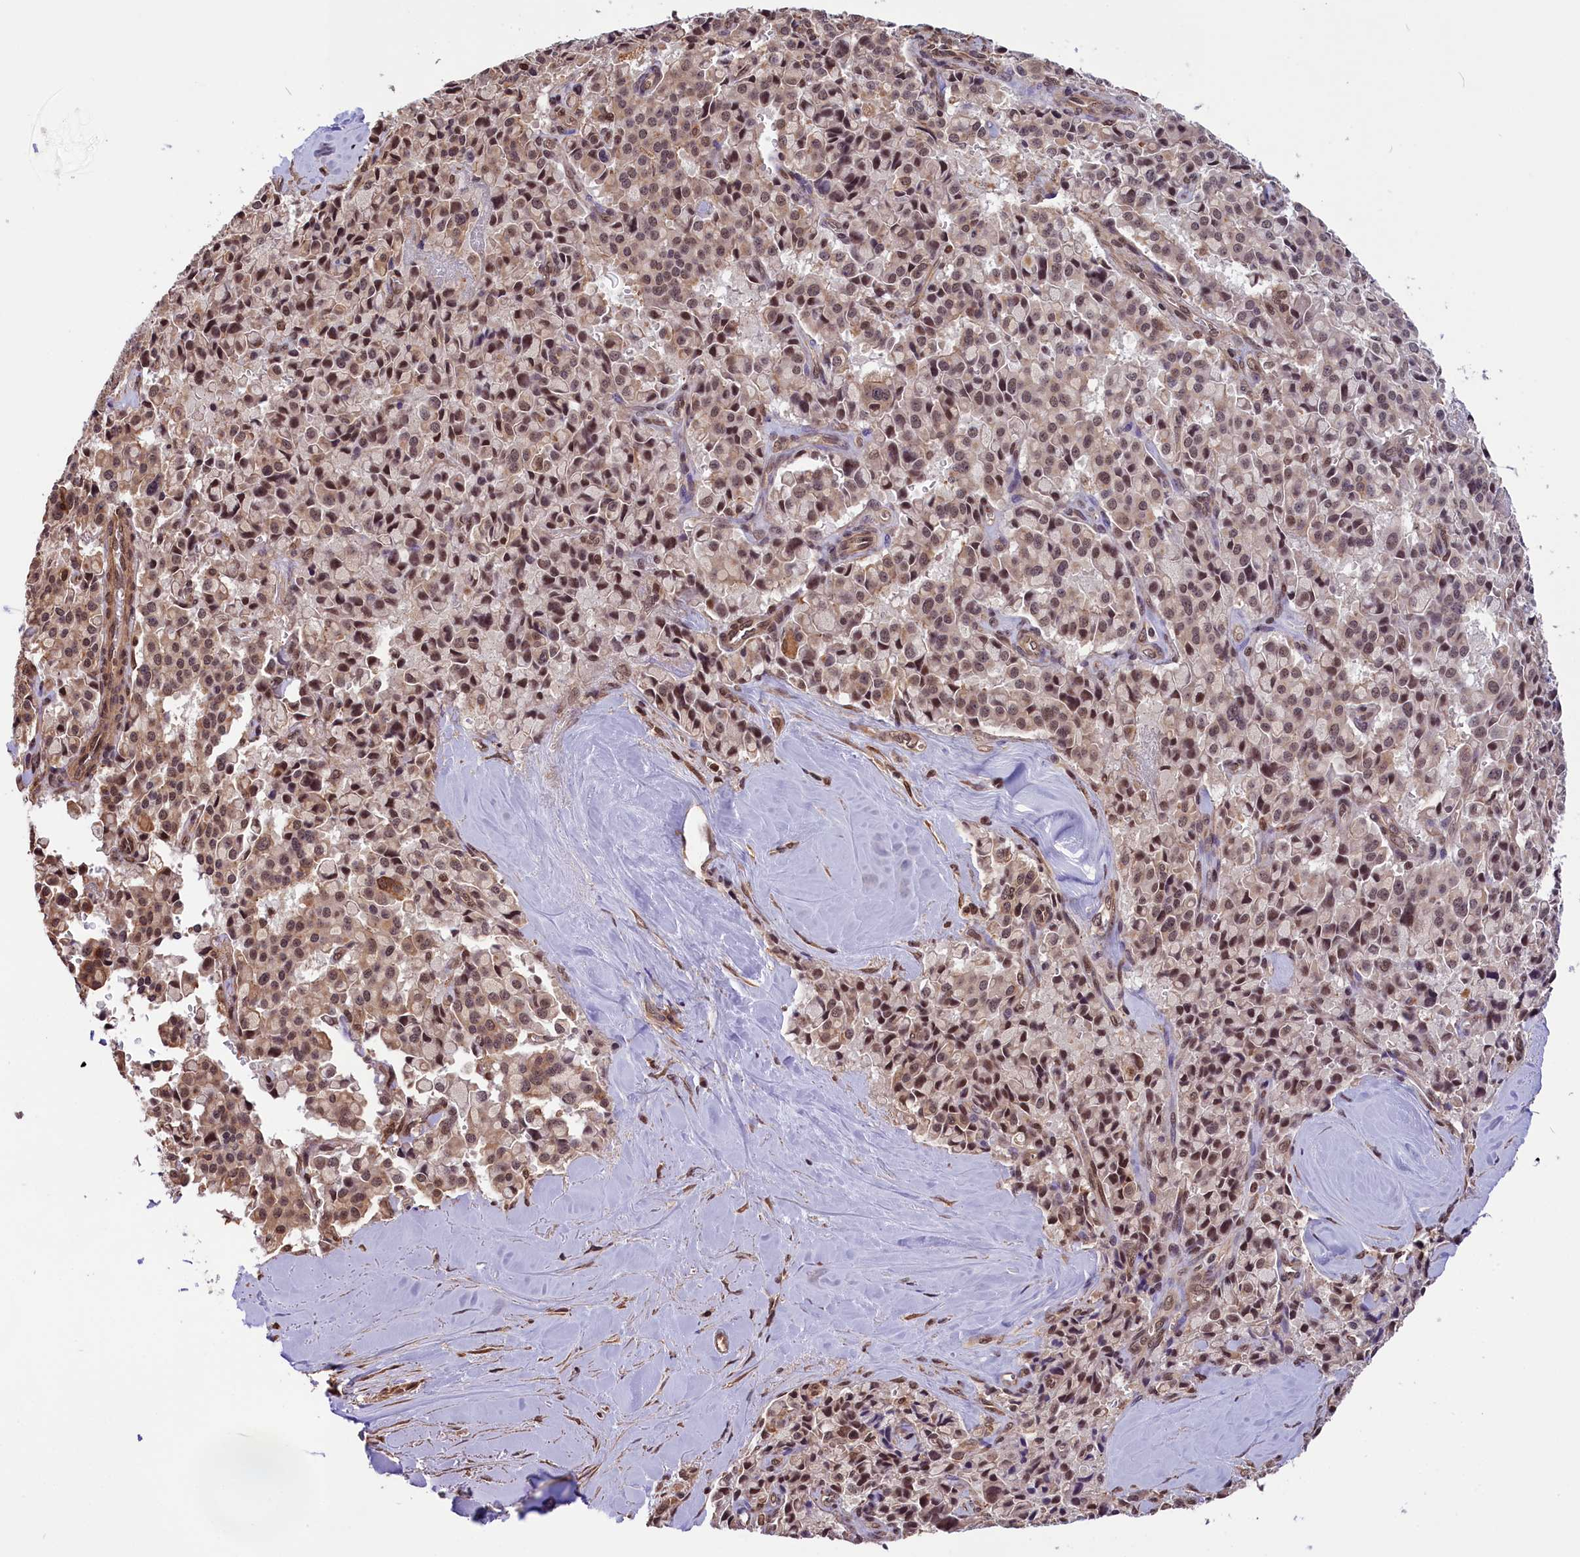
{"staining": {"intensity": "moderate", "quantity": ">75%", "location": "nuclear"}, "tissue": "pancreatic cancer", "cell_type": "Tumor cells", "image_type": "cancer", "snomed": [{"axis": "morphology", "description": "Adenocarcinoma, NOS"}, {"axis": "topography", "description": "Pancreas"}], "caption": "Brown immunohistochemical staining in pancreatic cancer (adenocarcinoma) exhibits moderate nuclear positivity in about >75% of tumor cells.", "gene": "ZC3H4", "patient": {"sex": "male", "age": 65}}